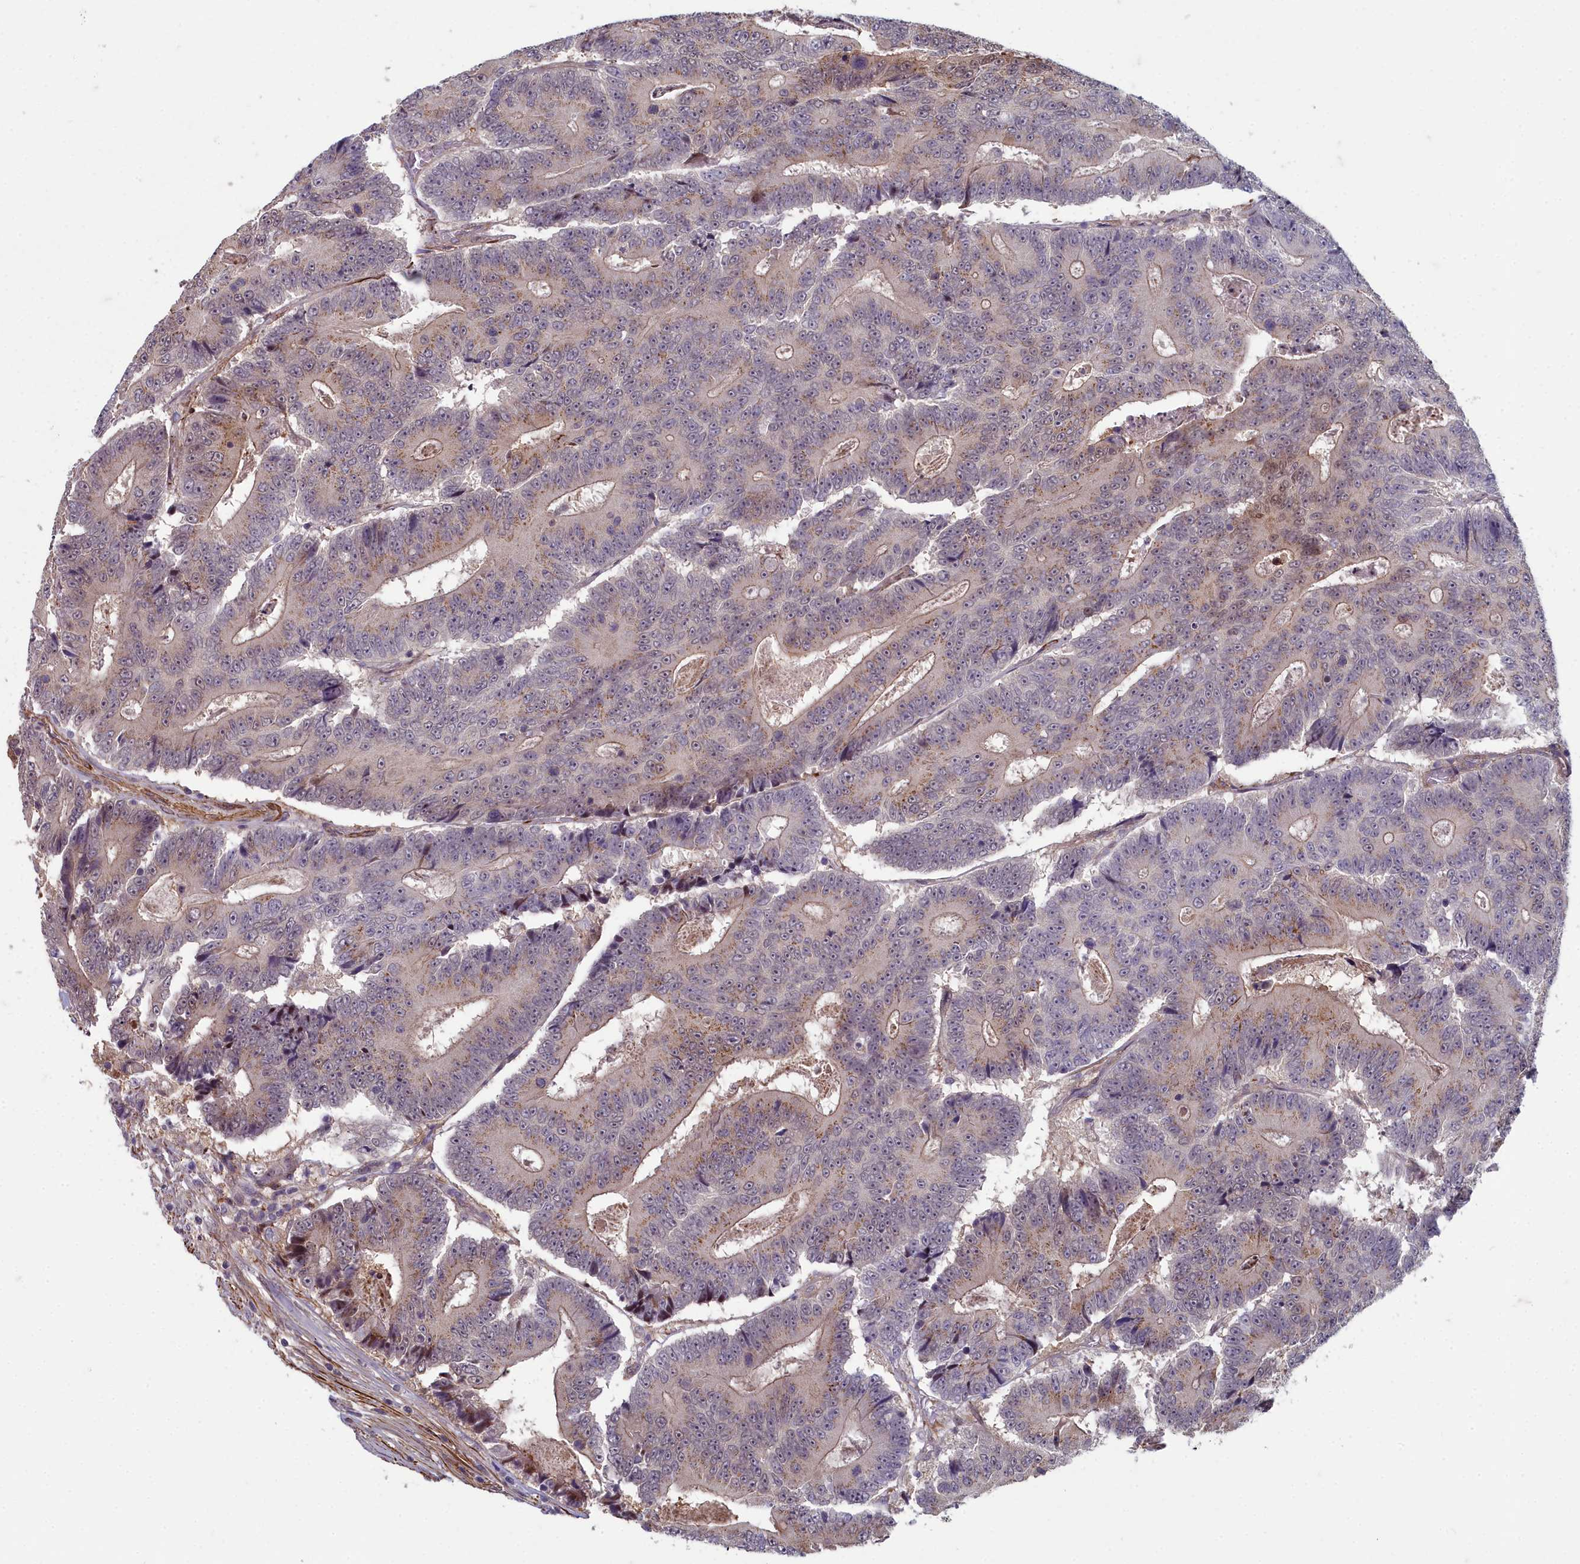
{"staining": {"intensity": "weak", "quantity": "25%-75%", "location": "cytoplasmic/membranous"}, "tissue": "colorectal cancer", "cell_type": "Tumor cells", "image_type": "cancer", "snomed": [{"axis": "morphology", "description": "Adenocarcinoma, NOS"}, {"axis": "topography", "description": "Colon"}], "caption": "Immunohistochemistry (IHC) of human adenocarcinoma (colorectal) reveals low levels of weak cytoplasmic/membranous positivity in approximately 25%-75% of tumor cells.", "gene": "ZNF626", "patient": {"sex": "male", "age": 83}}